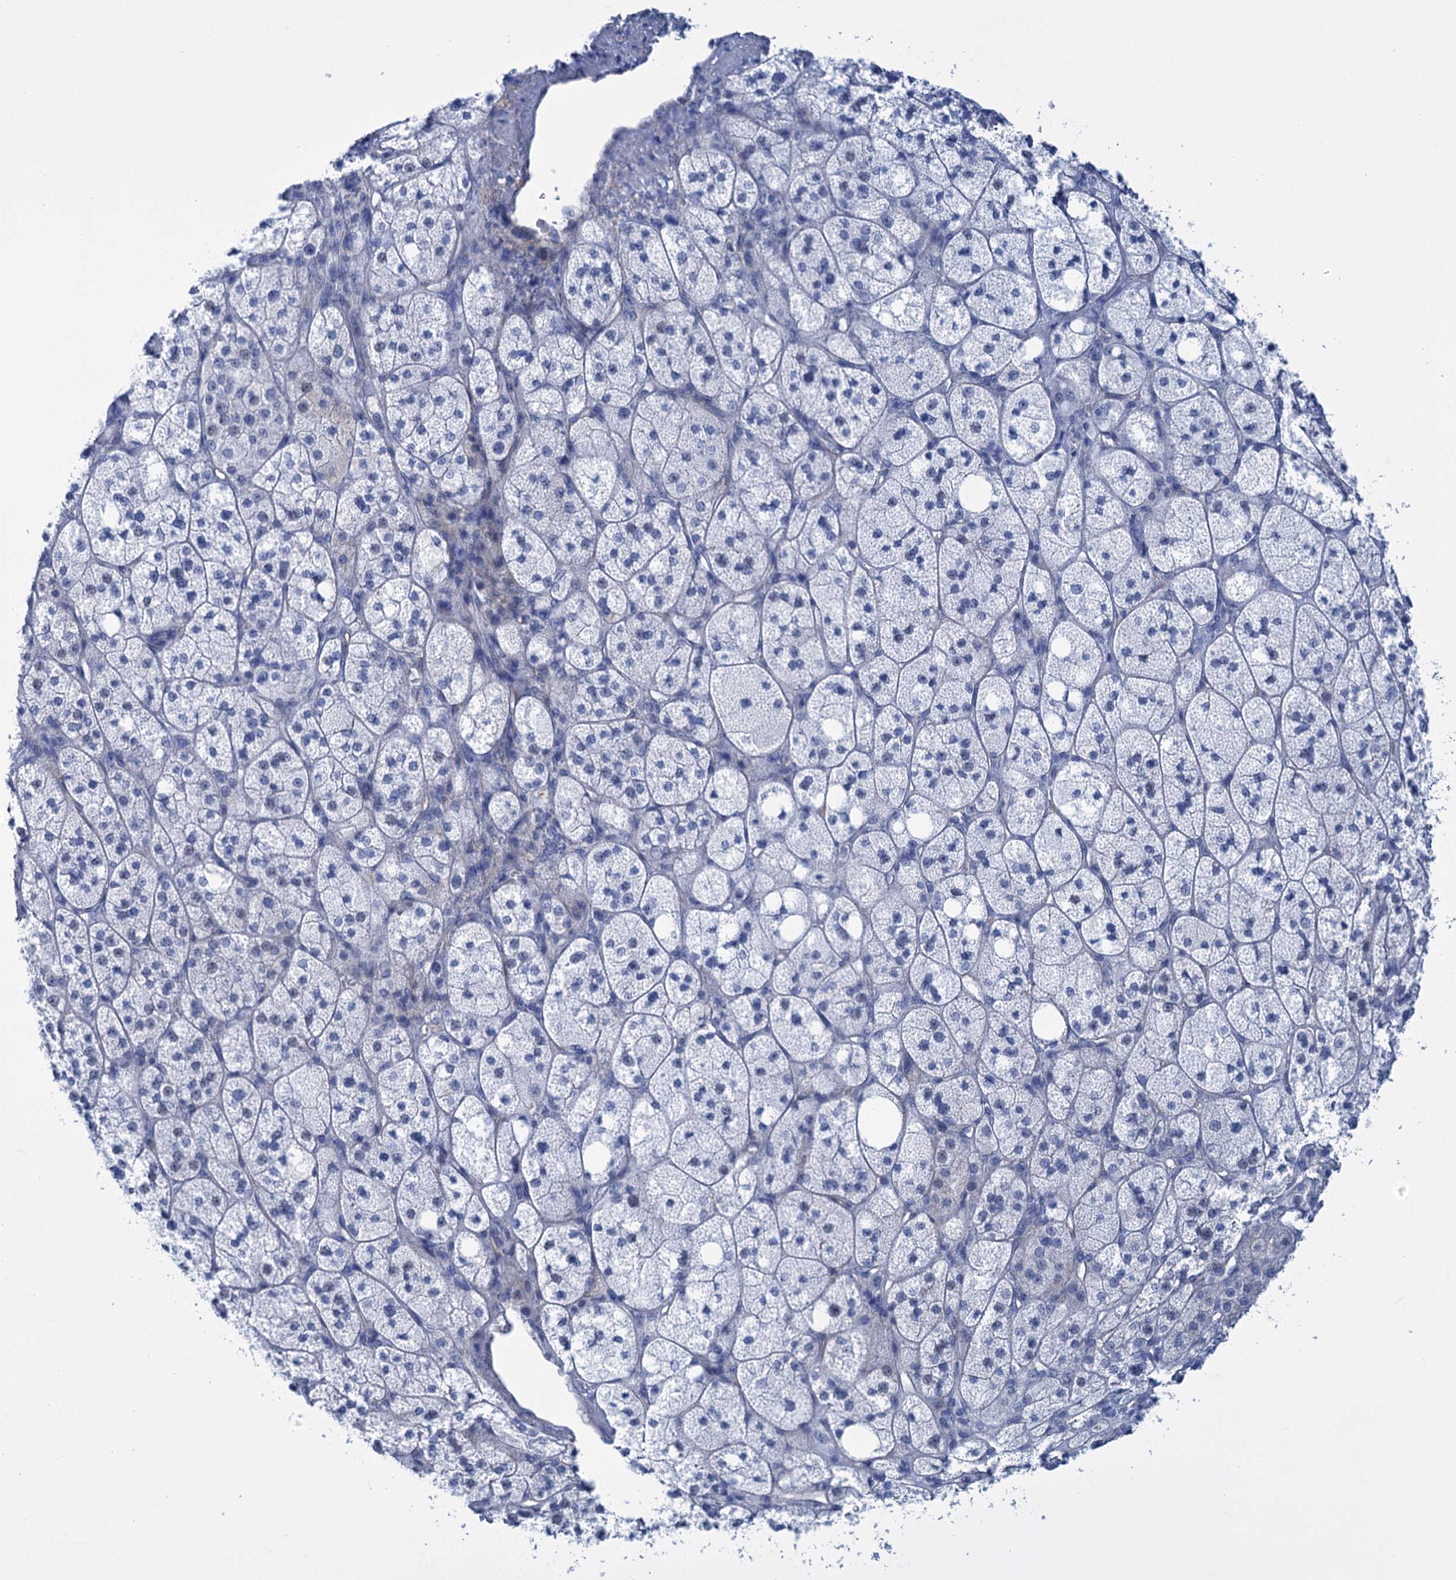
{"staining": {"intensity": "negative", "quantity": "none", "location": "none"}, "tissue": "adrenal gland", "cell_type": "Glandular cells", "image_type": "normal", "snomed": [{"axis": "morphology", "description": "Normal tissue, NOS"}, {"axis": "topography", "description": "Adrenal gland"}], "caption": "DAB immunohistochemical staining of benign human adrenal gland reveals no significant staining in glandular cells.", "gene": "FAAP20", "patient": {"sex": "male", "age": 61}}